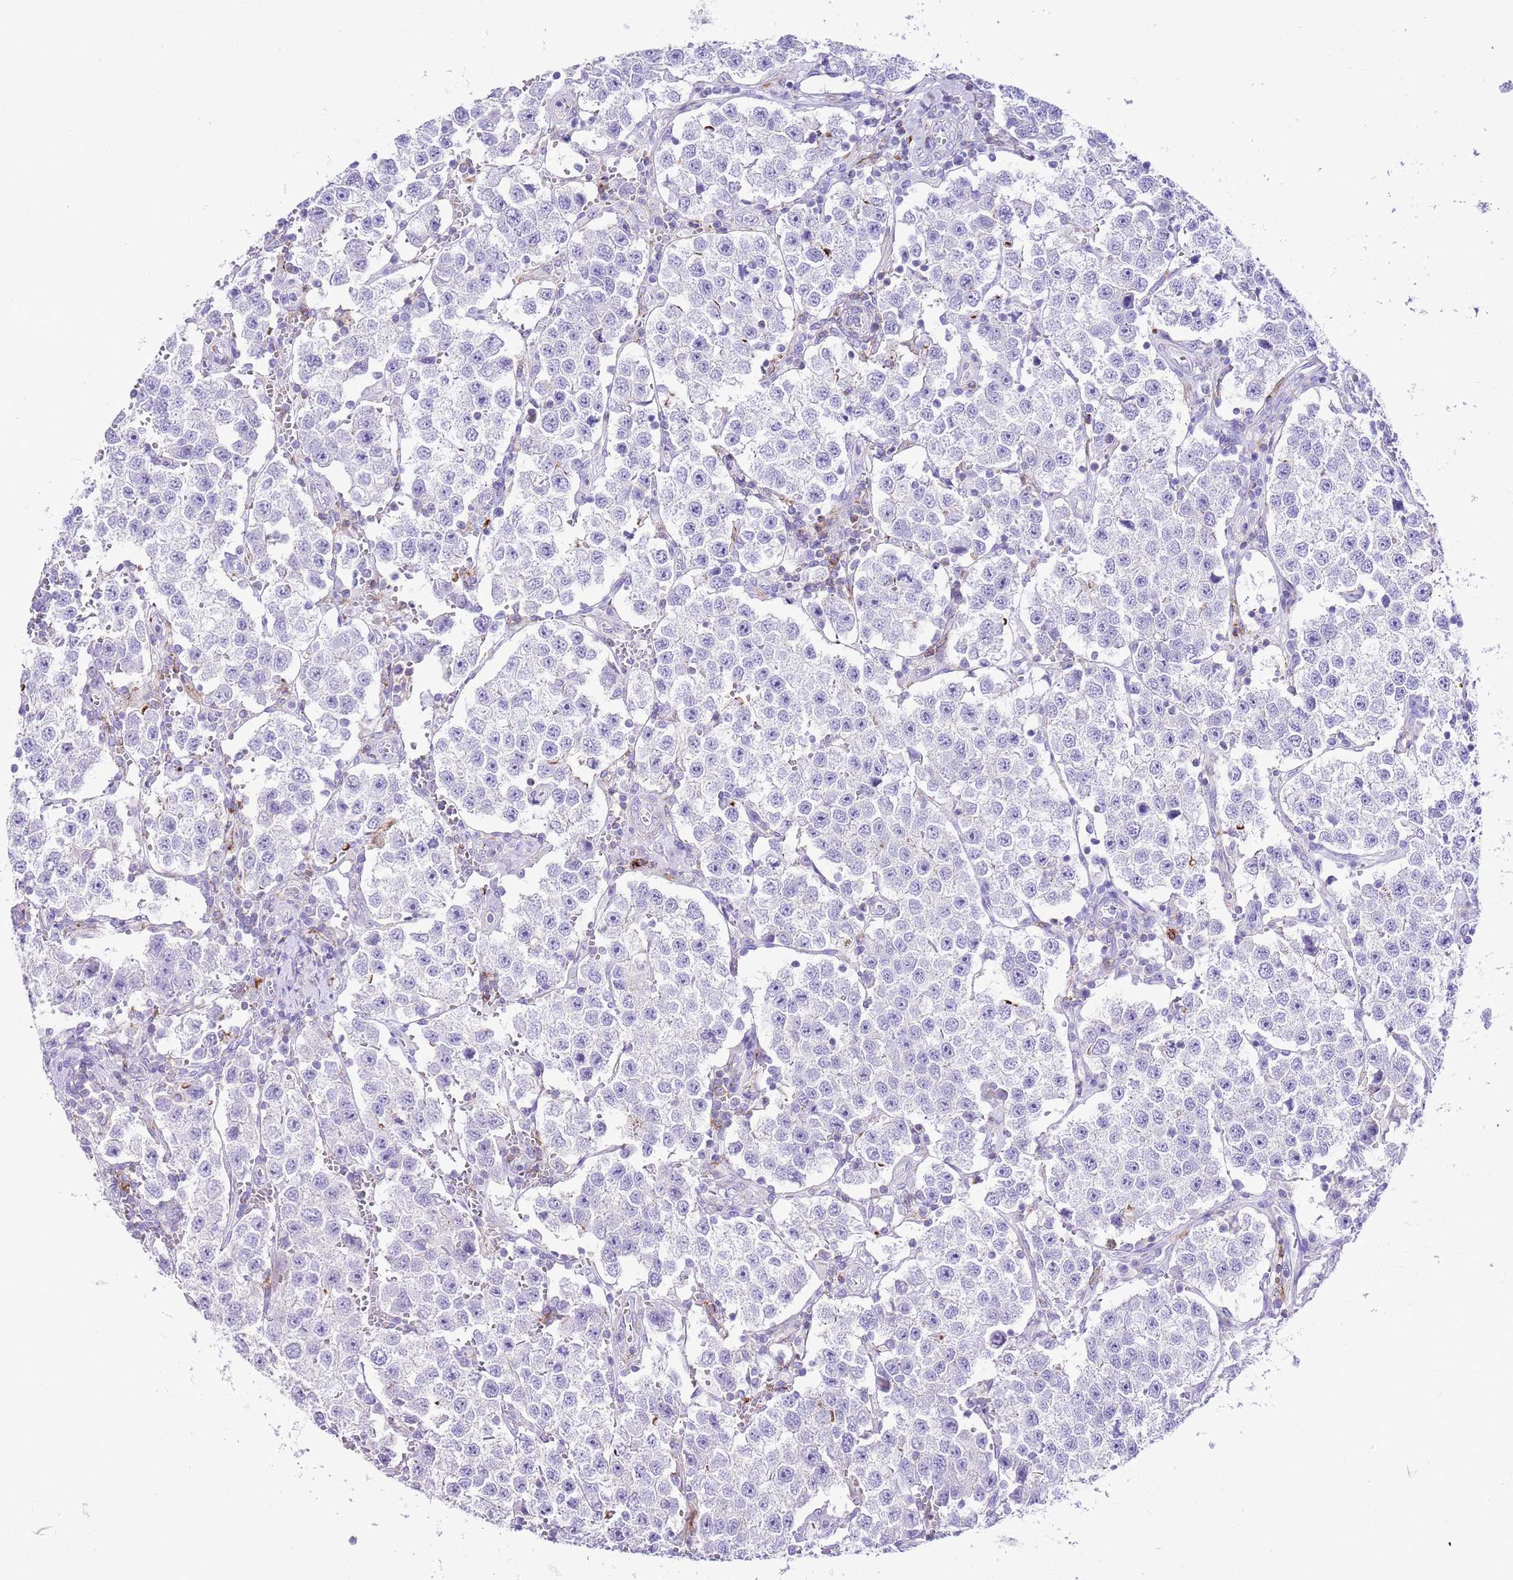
{"staining": {"intensity": "negative", "quantity": "none", "location": "none"}, "tissue": "testis cancer", "cell_type": "Tumor cells", "image_type": "cancer", "snomed": [{"axis": "morphology", "description": "Seminoma, NOS"}, {"axis": "topography", "description": "Testis"}], "caption": "Tumor cells show no significant expression in seminoma (testis). (DAB immunohistochemistry, high magnification).", "gene": "ALDH3A1", "patient": {"sex": "male", "age": 37}}